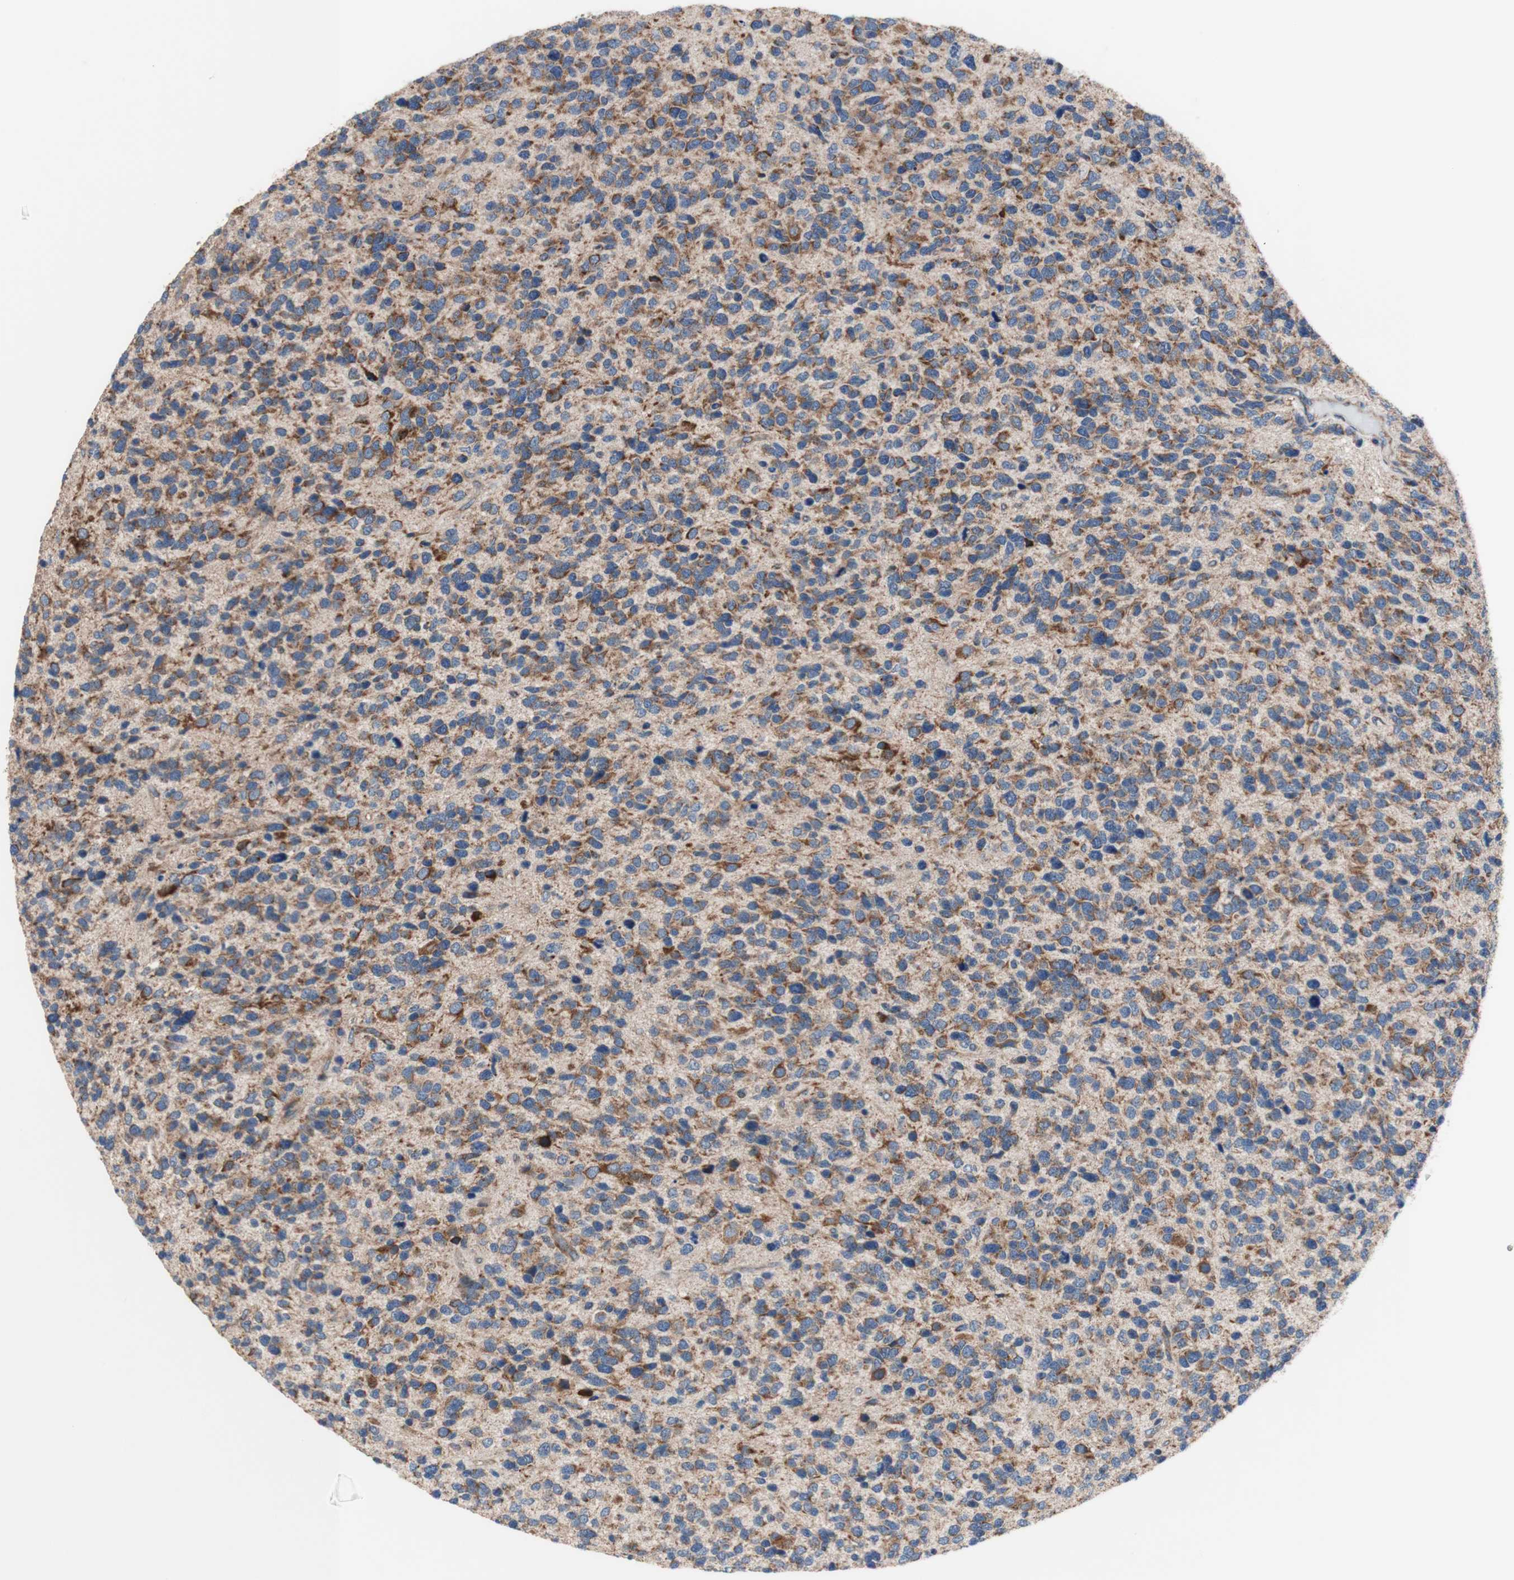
{"staining": {"intensity": "strong", "quantity": "<25%", "location": "cytoplasmic/membranous"}, "tissue": "glioma", "cell_type": "Tumor cells", "image_type": "cancer", "snomed": [{"axis": "morphology", "description": "Glioma, malignant, High grade"}, {"axis": "topography", "description": "Brain"}], "caption": "This is a histology image of immunohistochemistry staining of glioma, which shows strong positivity in the cytoplasmic/membranous of tumor cells.", "gene": "FMR1", "patient": {"sex": "female", "age": 58}}